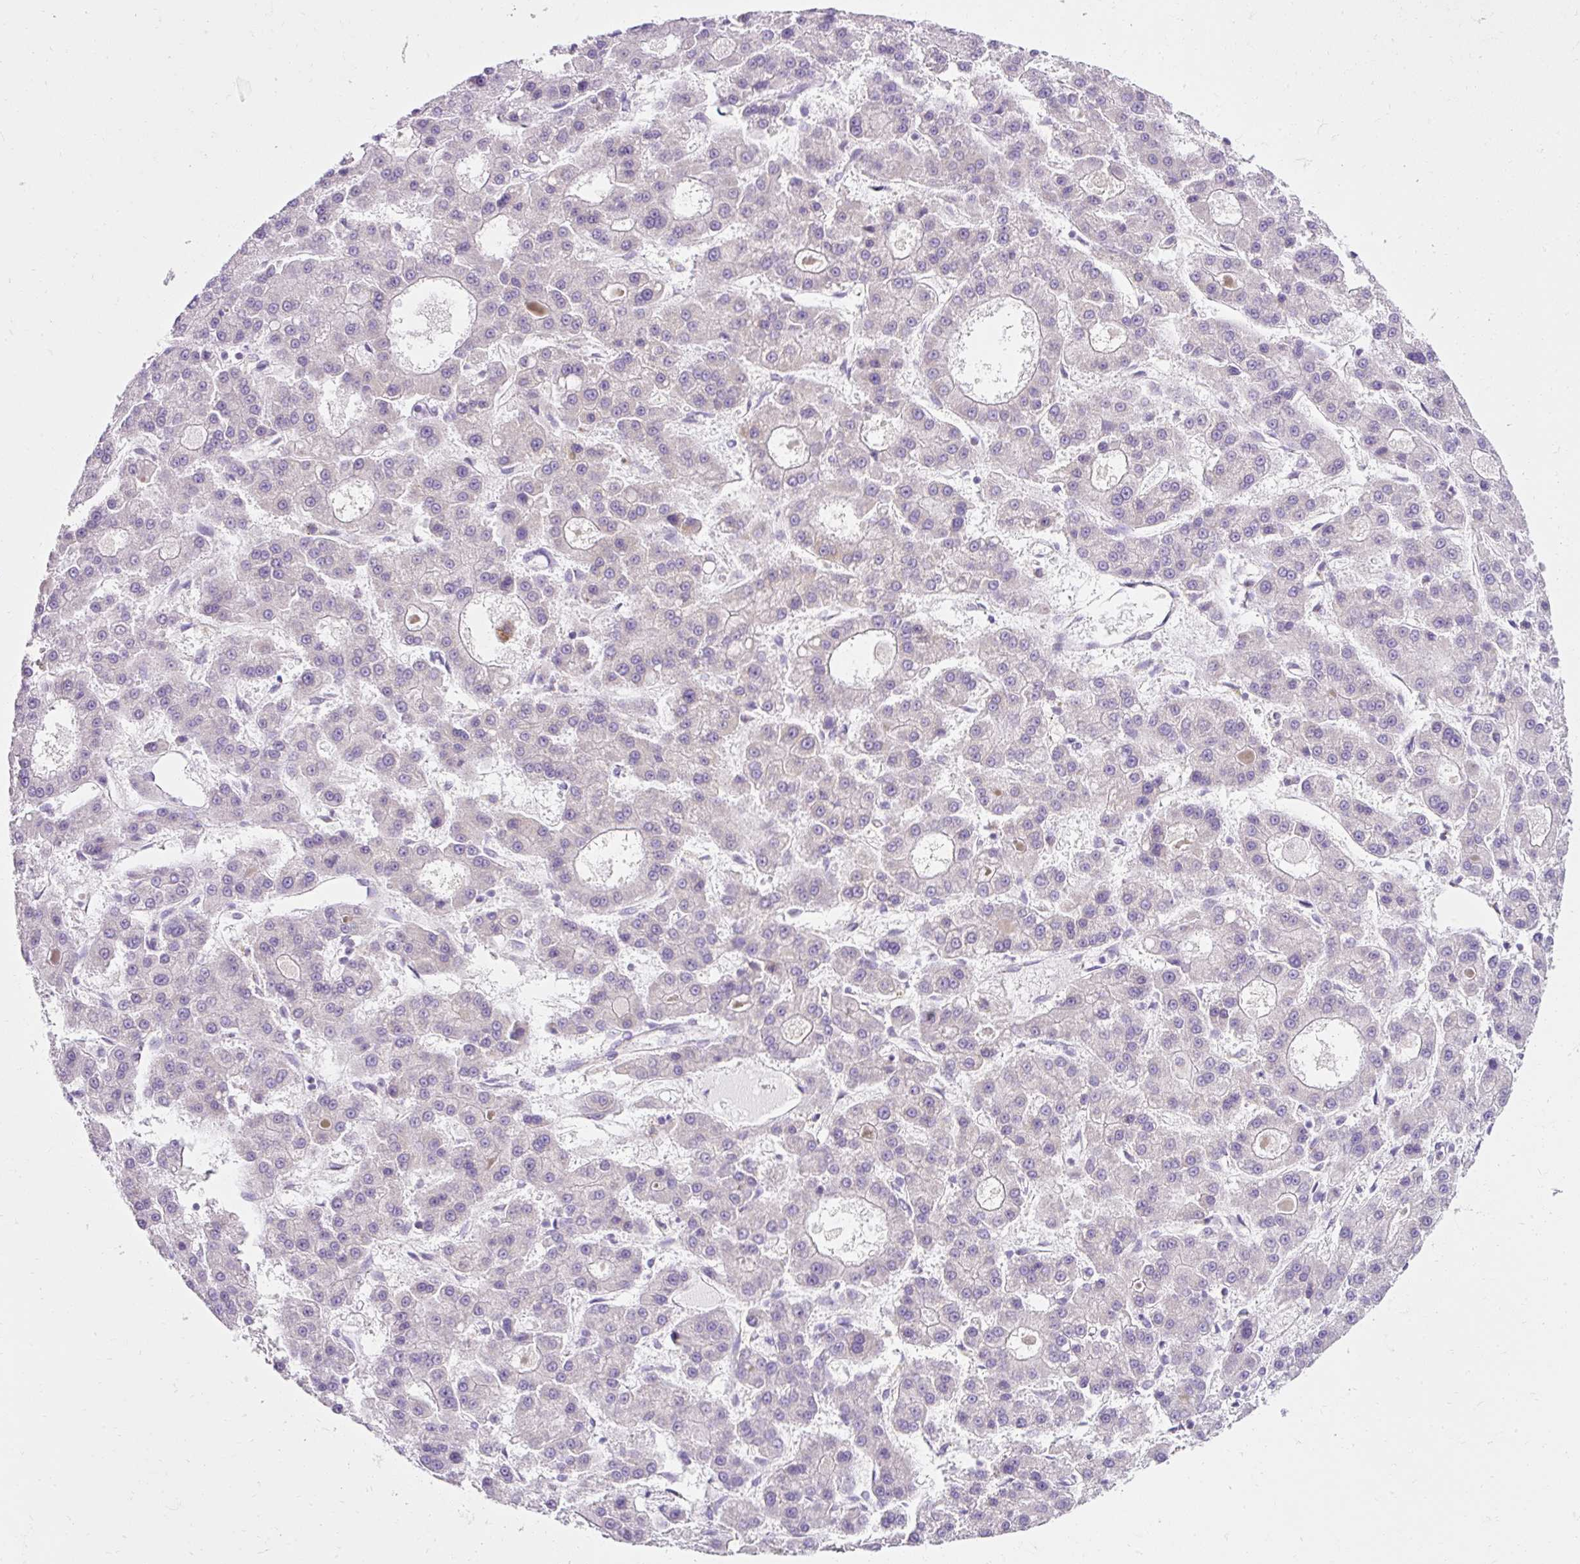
{"staining": {"intensity": "negative", "quantity": "none", "location": "none"}, "tissue": "liver cancer", "cell_type": "Tumor cells", "image_type": "cancer", "snomed": [{"axis": "morphology", "description": "Carcinoma, Hepatocellular, NOS"}, {"axis": "topography", "description": "Liver"}], "caption": "IHC histopathology image of neoplastic tissue: human hepatocellular carcinoma (liver) stained with DAB (3,3'-diaminobenzidine) exhibits no significant protein positivity in tumor cells. (Stains: DAB immunohistochemistry with hematoxylin counter stain, Microscopy: brightfield microscopy at high magnification).", "gene": "PLPP2", "patient": {"sex": "male", "age": 70}}